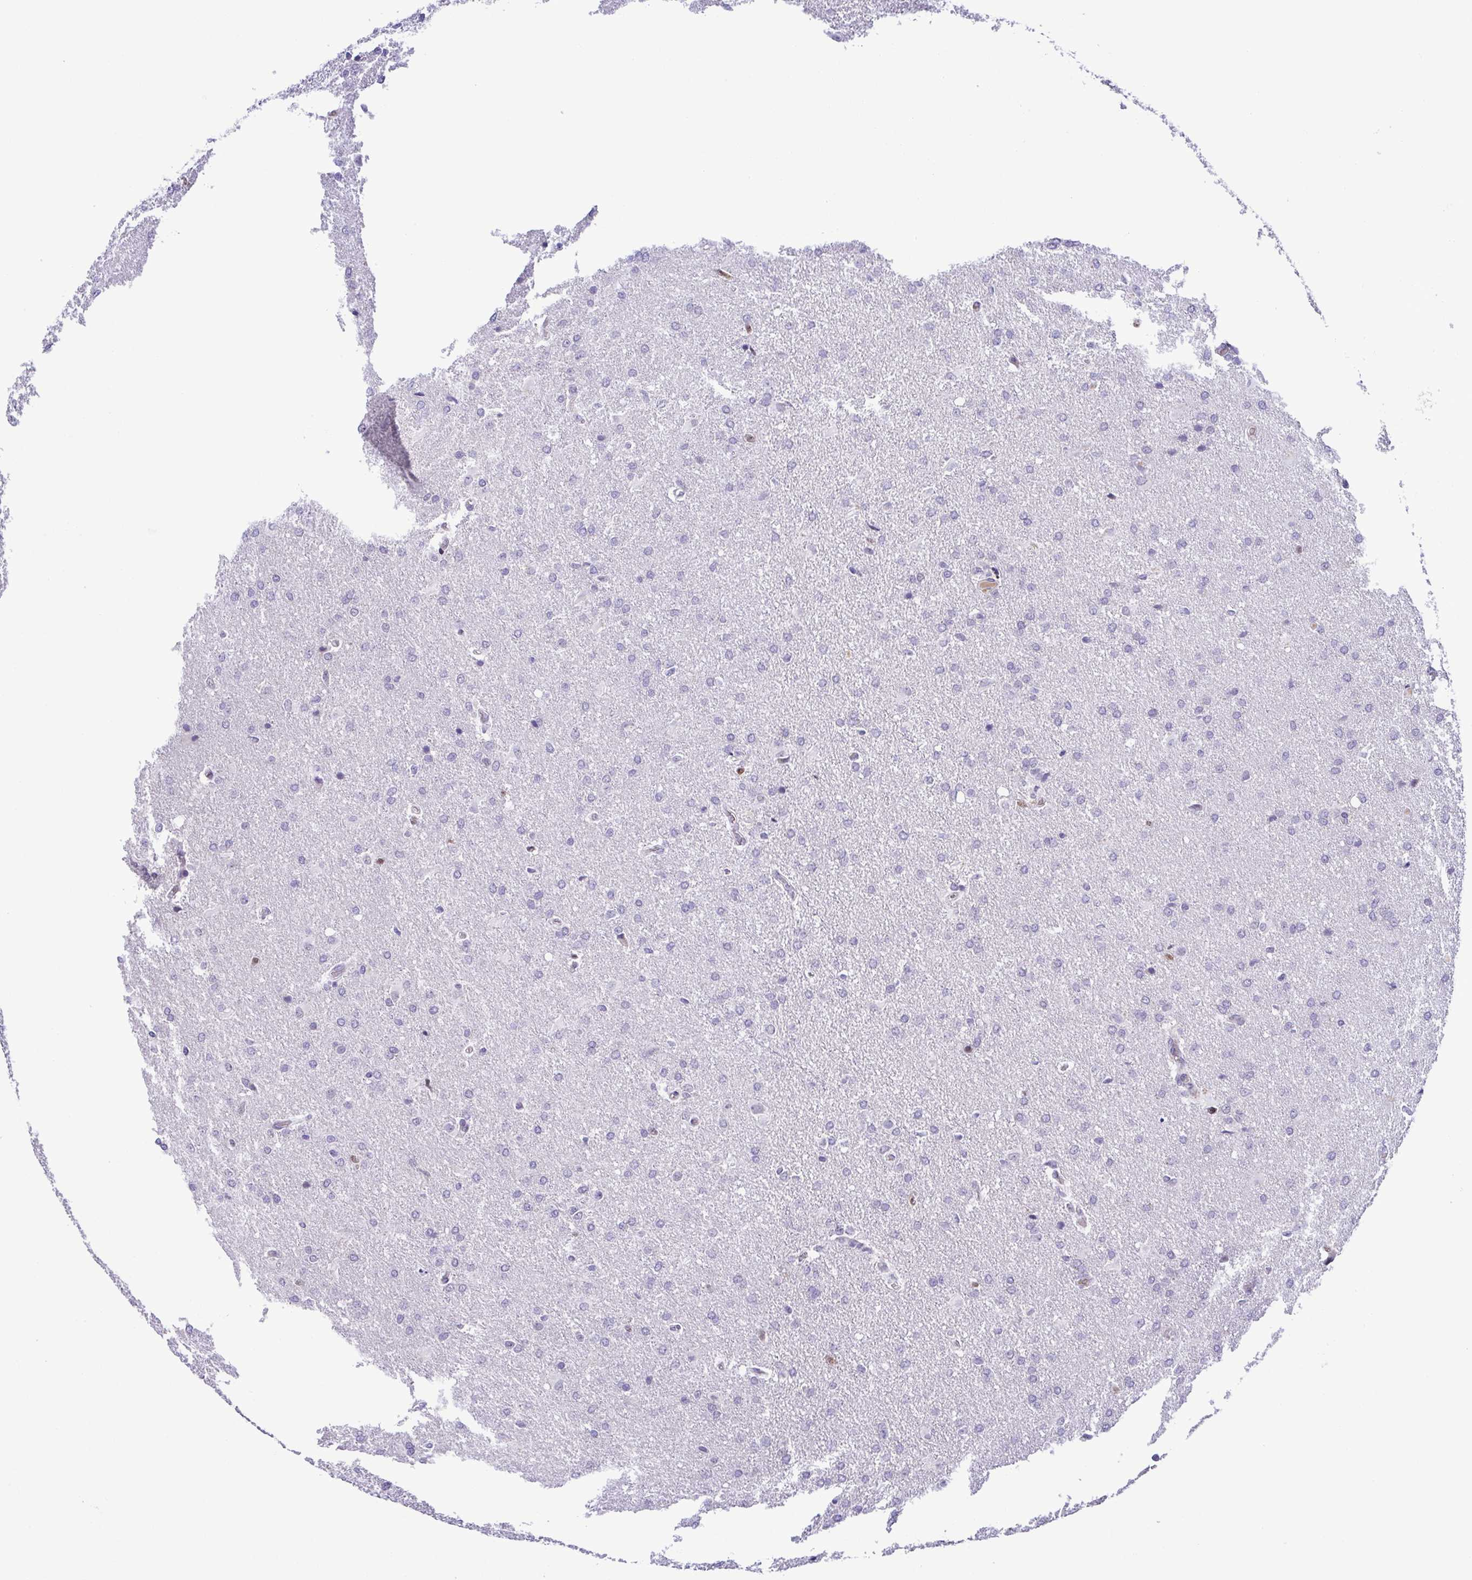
{"staining": {"intensity": "negative", "quantity": "none", "location": "none"}, "tissue": "glioma", "cell_type": "Tumor cells", "image_type": "cancer", "snomed": [{"axis": "morphology", "description": "Glioma, malignant, High grade"}, {"axis": "topography", "description": "Brain"}], "caption": "High-grade glioma (malignant) was stained to show a protein in brown. There is no significant expression in tumor cells. (Immunohistochemistry, brightfield microscopy, high magnification).", "gene": "TIPIN", "patient": {"sex": "male", "age": 68}}